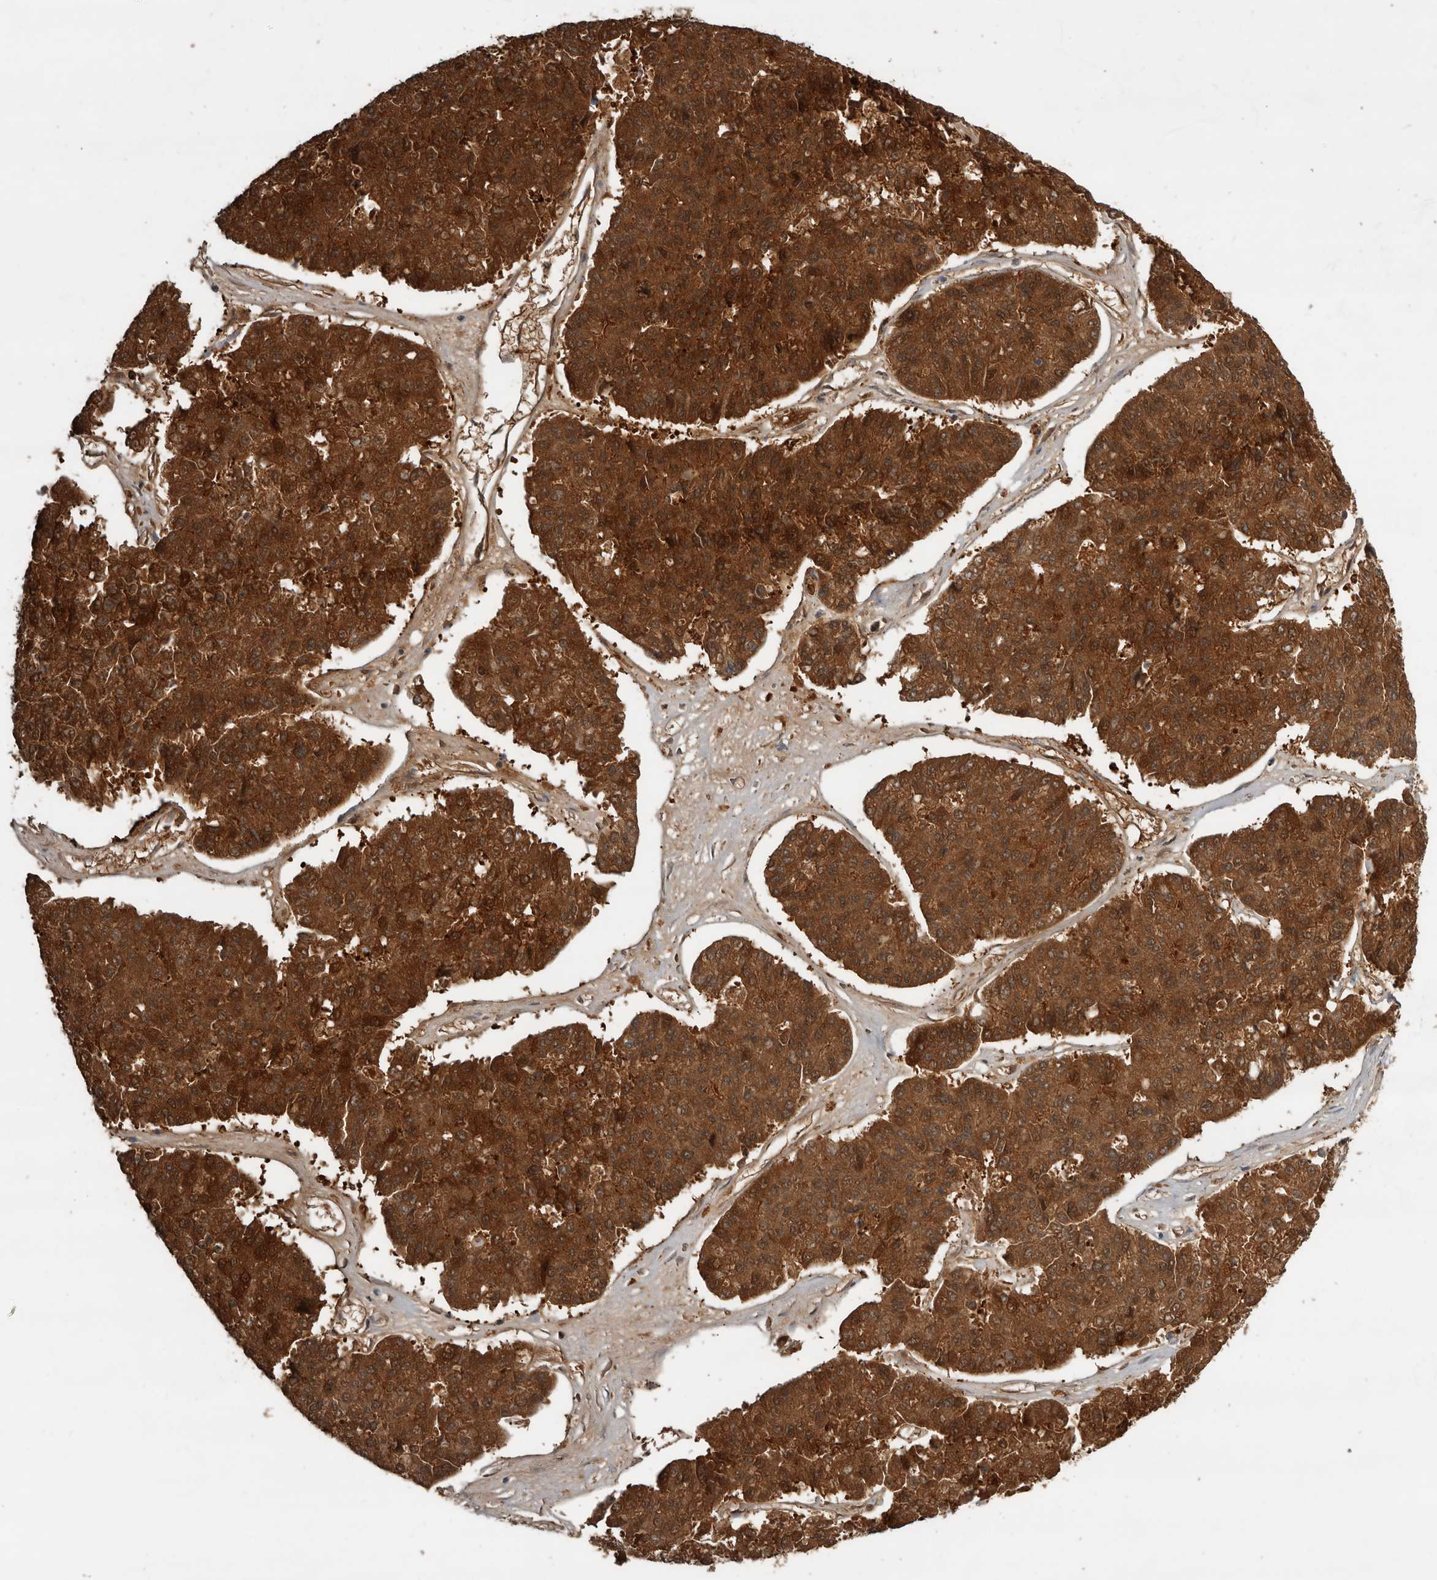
{"staining": {"intensity": "strong", "quantity": ">75%", "location": "cytoplasmic/membranous,nuclear"}, "tissue": "pancreatic cancer", "cell_type": "Tumor cells", "image_type": "cancer", "snomed": [{"axis": "morphology", "description": "Adenocarcinoma, NOS"}, {"axis": "topography", "description": "Pancreas"}], "caption": "DAB (3,3'-diaminobenzidine) immunohistochemical staining of pancreatic cancer demonstrates strong cytoplasmic/membranous and nuclear protein positivity in about >75% of tumor cells.", "gene": "RBKS", "patient": {"sex": "male", "age": 50}}